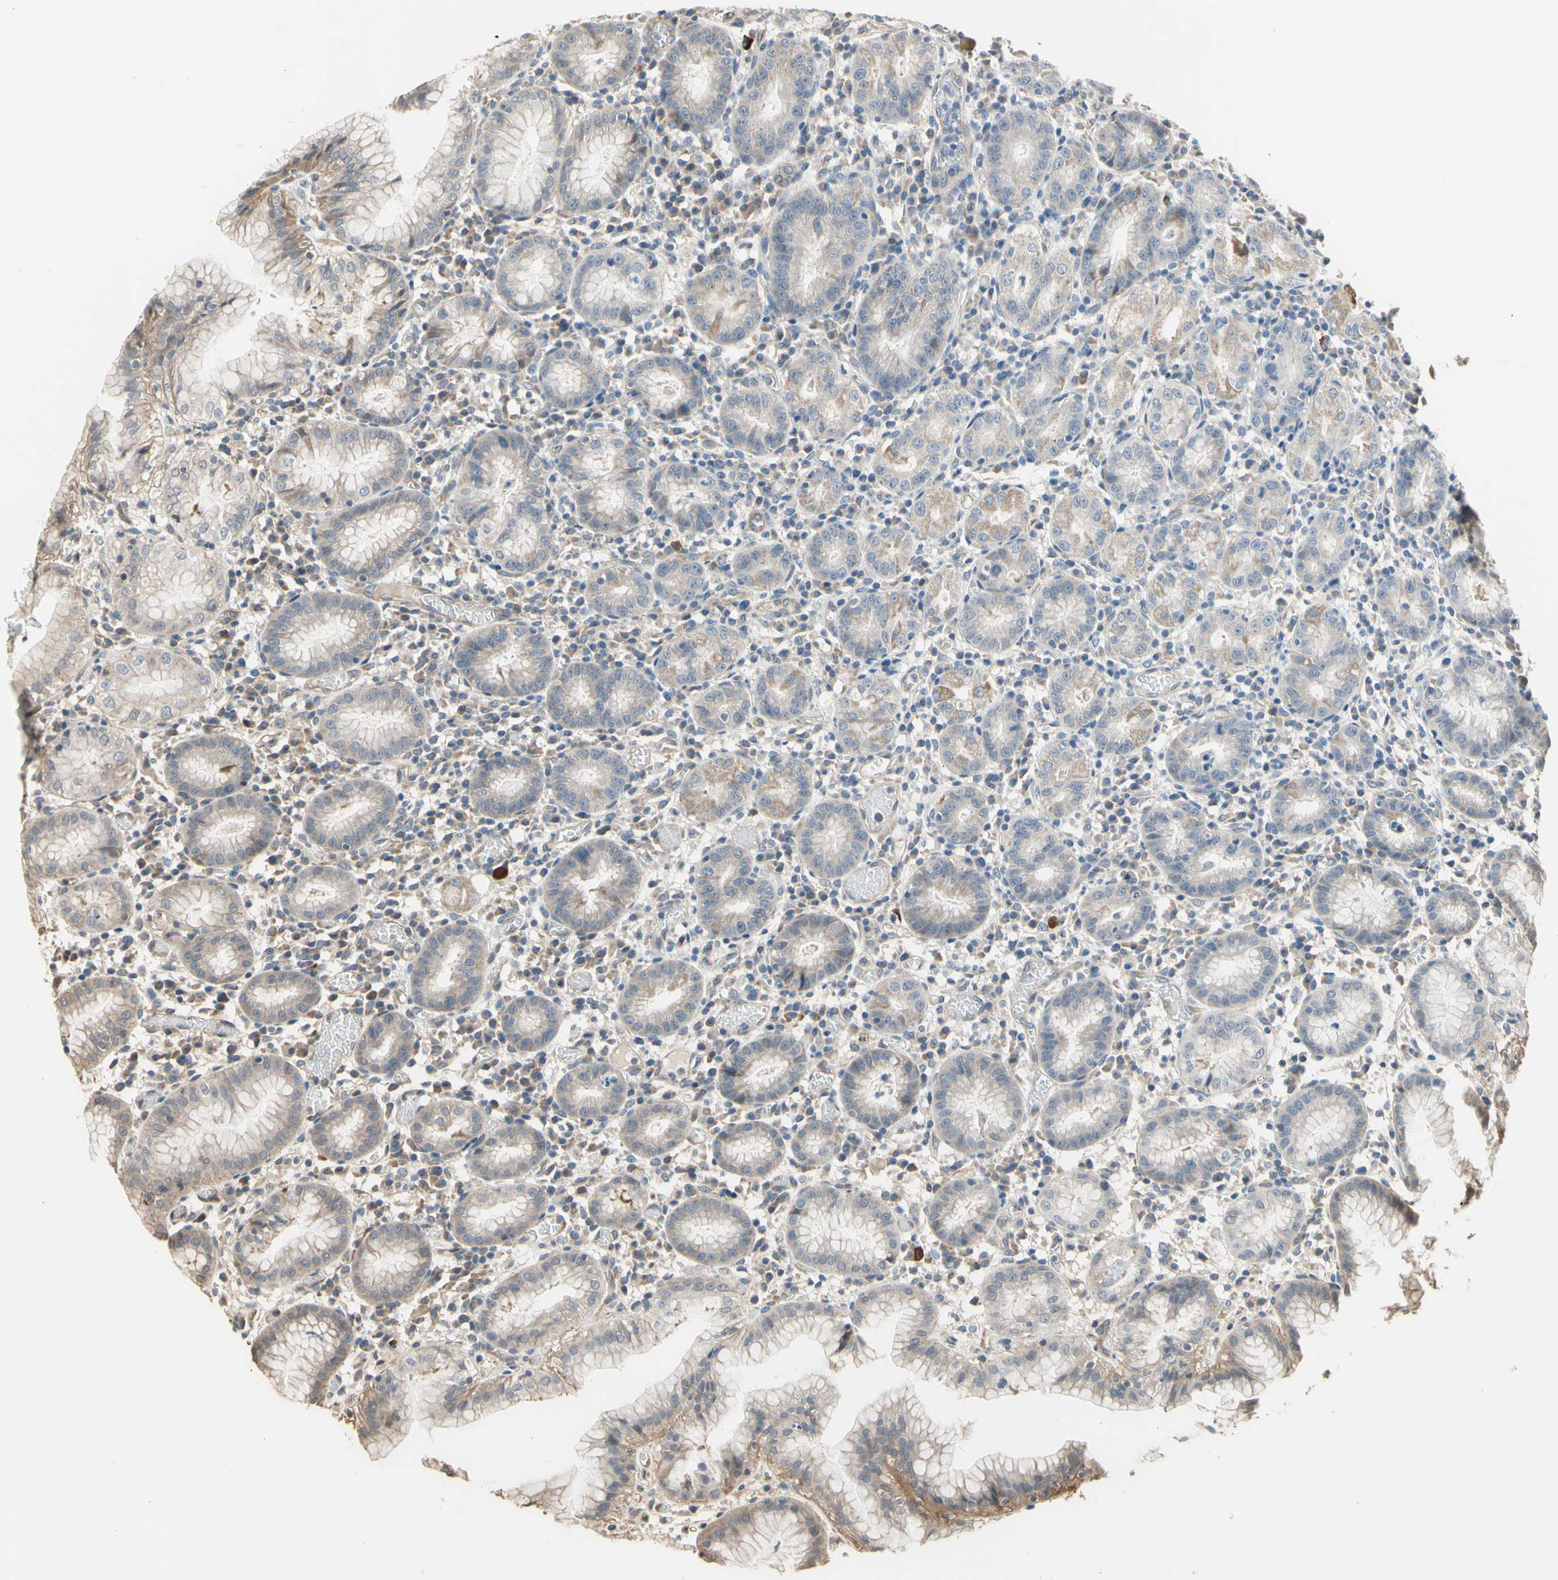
{"staining": {"intensity": "weak", "quantity": ">75%", "location": "cytoplasmic/membranous"}, "tissue": "stomach", "cell_type": "Glandular cells", "image_type": "normal", "snomed": [{"axis": "morphology", "description": "Normal tissue, NOS"}, {"axis": "topography", "description": "Stomach"}, {"axis": "topography", "description": "Stomach, lower"}], "caption": "This micrograph demonstrates immunohistochemistry (IHC) staining of normal stomach, with low weak cytoplasmic/membranous staining in approximately >75% of glandular cells.", "gene": "EFNB2", "patient": {"sex": "female", "age": 75}}